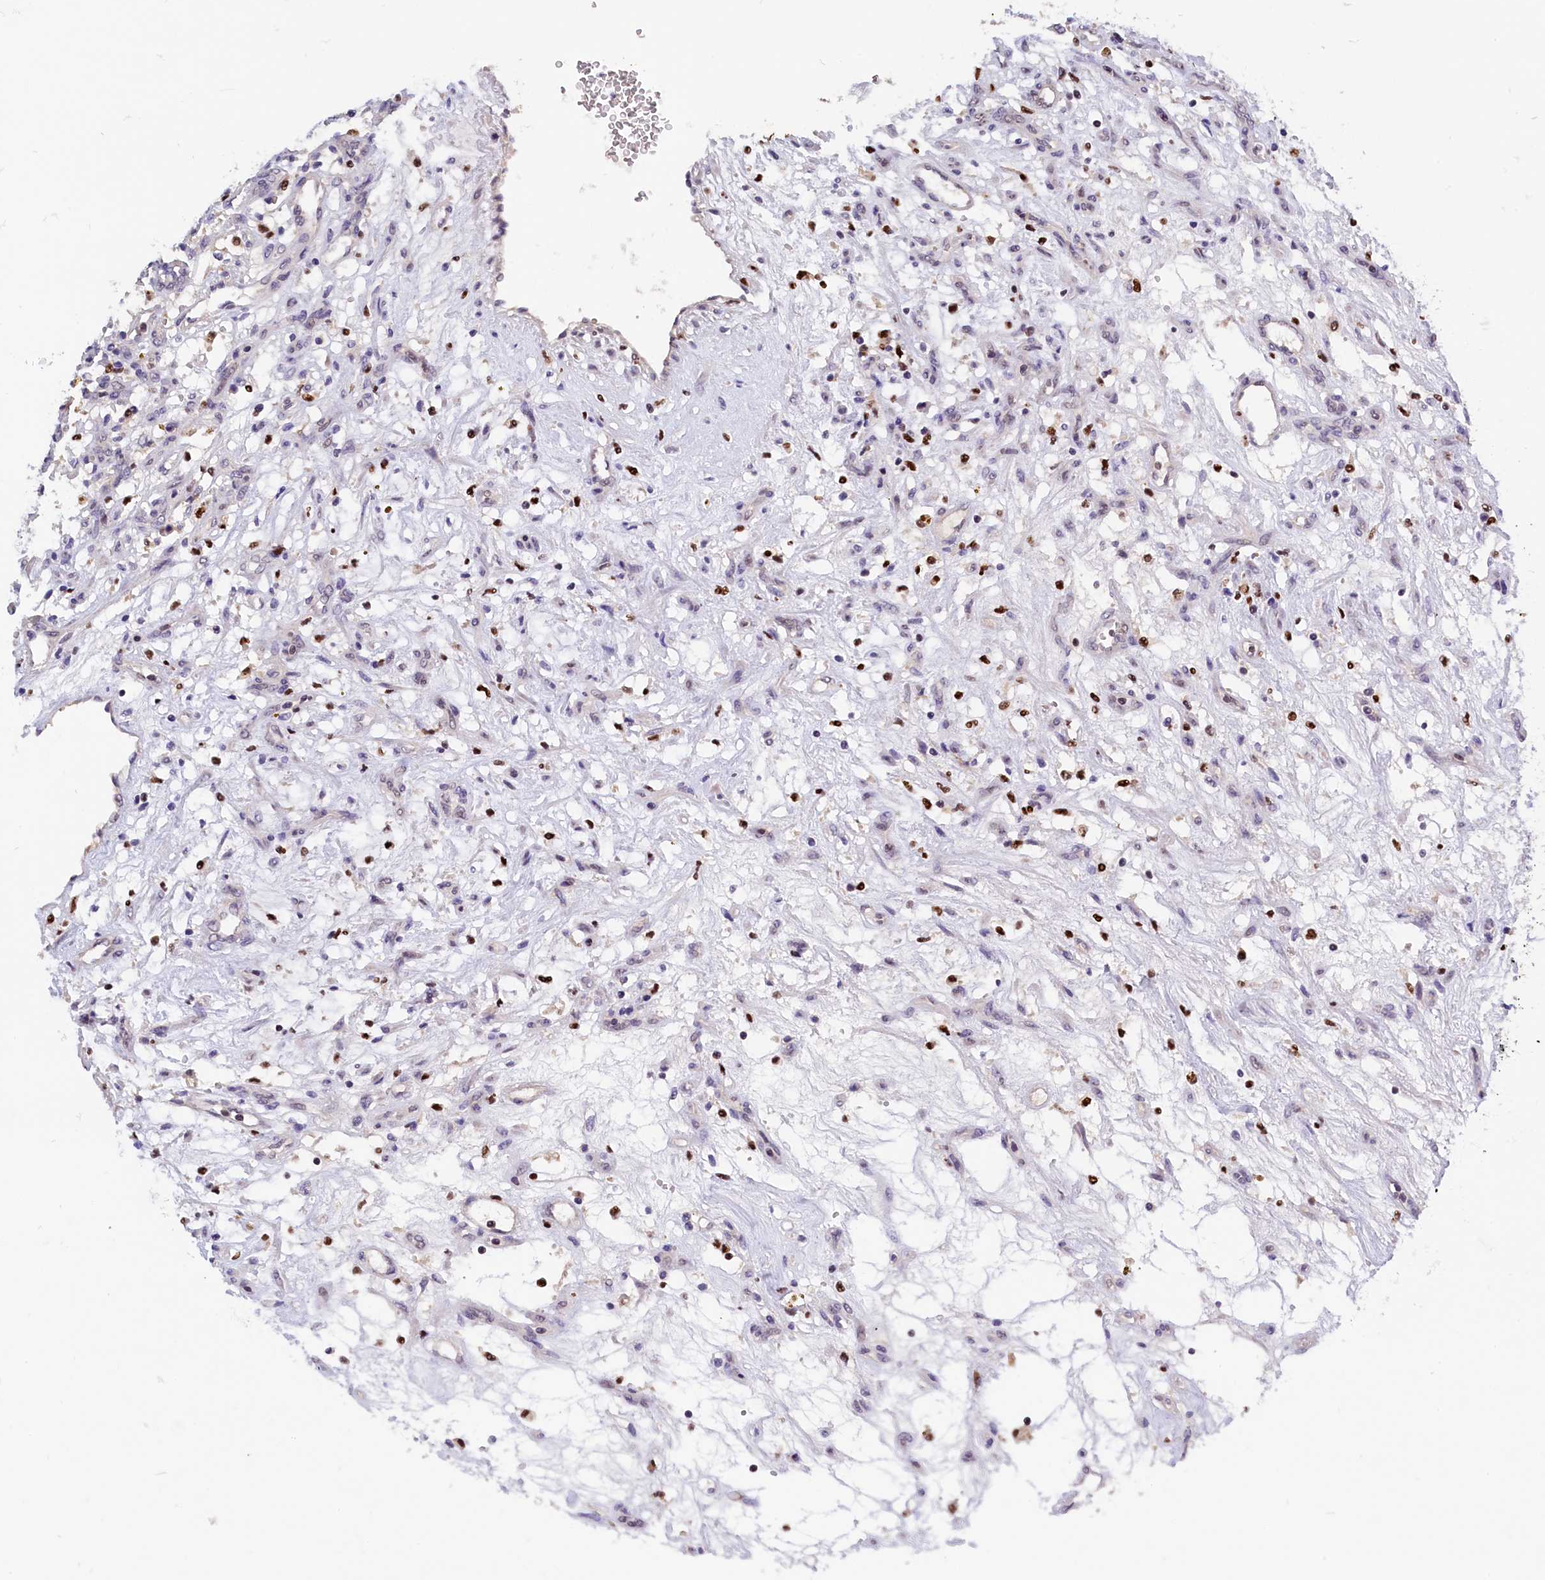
{"staining": {"intensity": "negative", "quantity": "none", "location": "none"}, "tissue": "renal cancer", "cell_type": "Tumor cells", "image_type": "cancer", "snomed": [{"axis": "morphology", "description": "Adenocarcinoma, NOS"}, {"axis": "topography", "description": "Kidney"}], "caption": "Immunohistochemistry of renal cancer (adenocarcinoma) exhibits no positivity in tumor cells. (DAB immunohistochemistry visualized using brightfield microscopy, high magnification).", "gene": "BTBD9", "patient": {"sex": "female", "age": 57}}